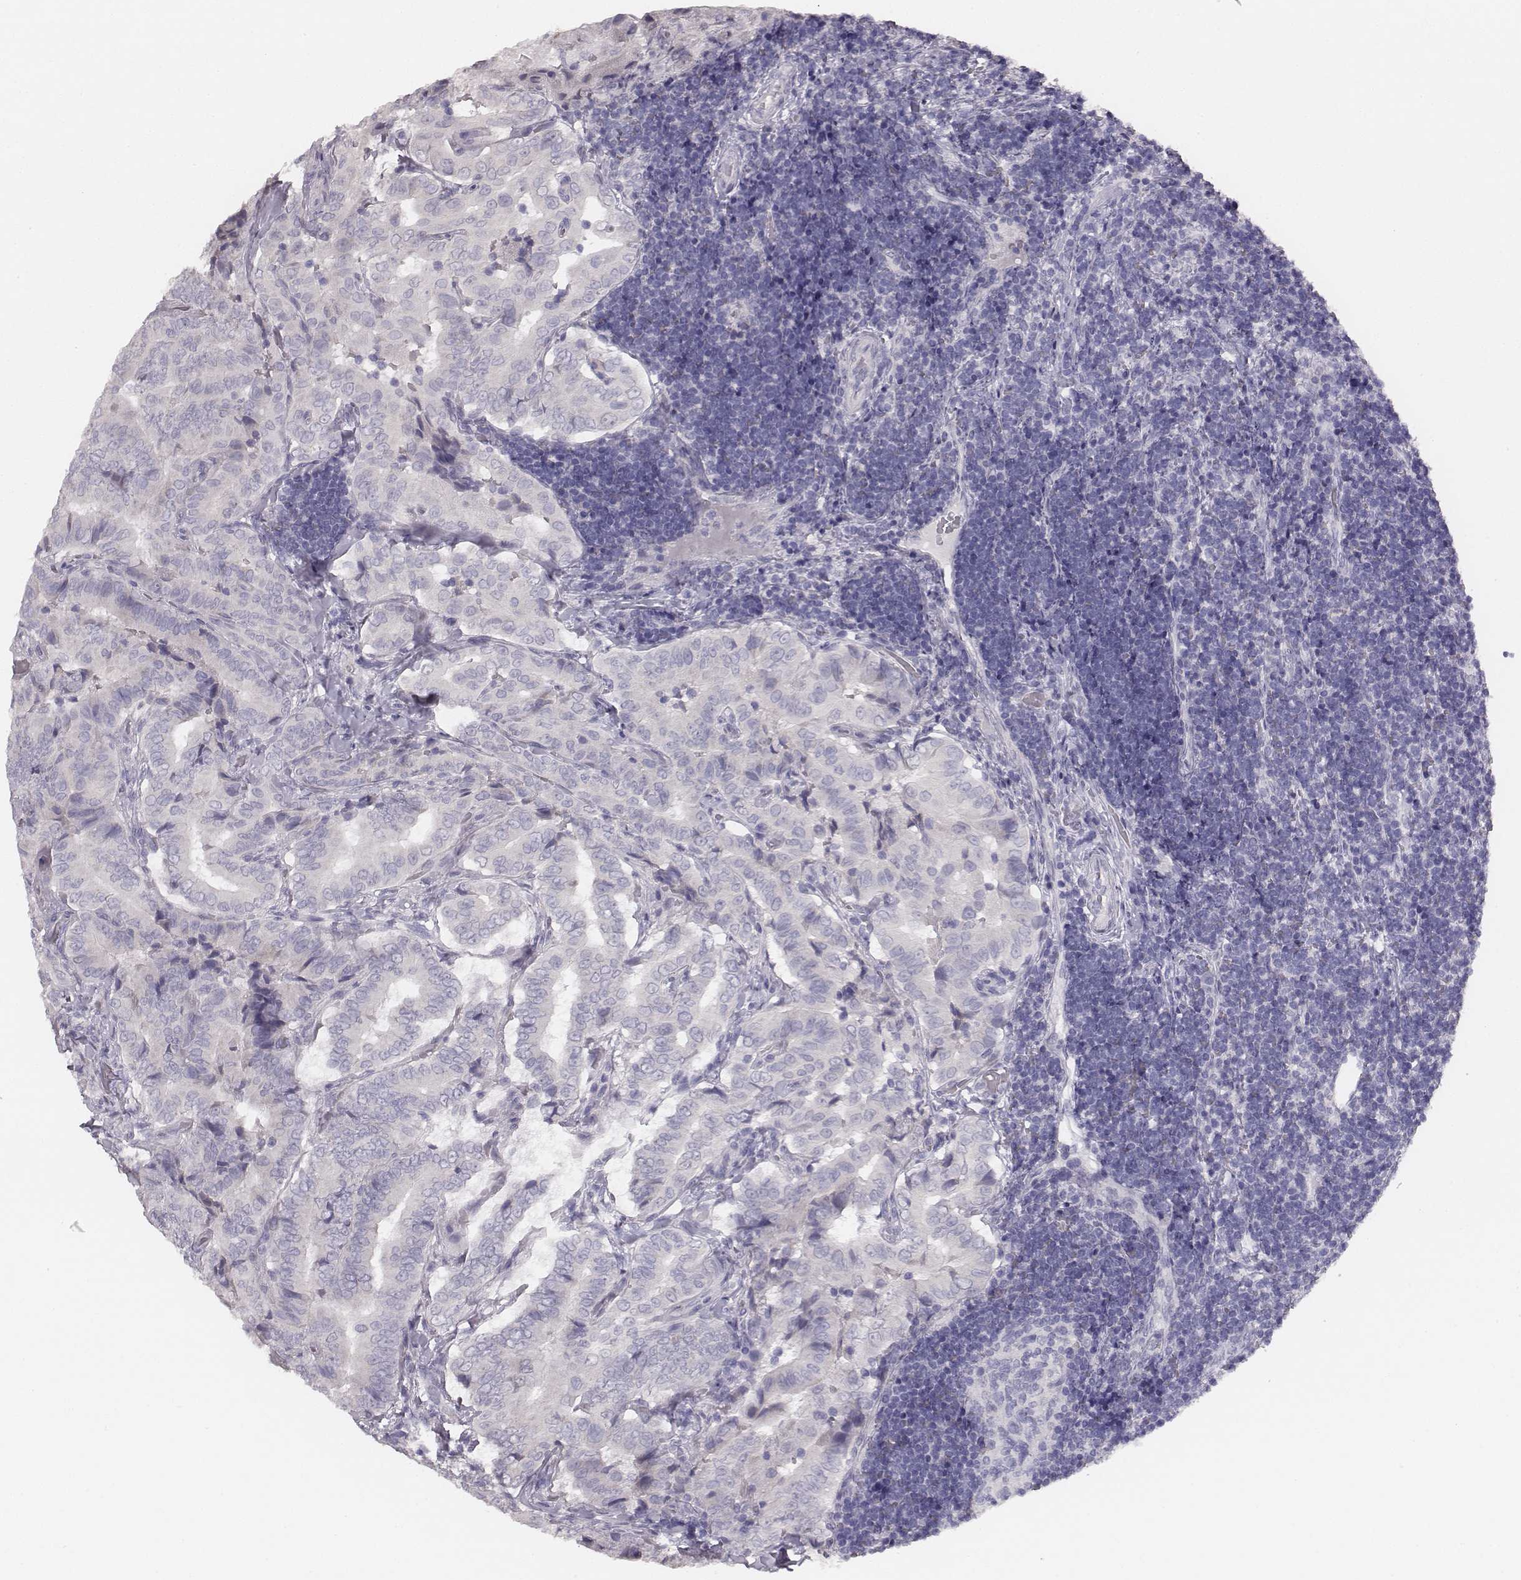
{"staining": {"intensity": "negative", "quantity": "none", "location": "none"}, "tissue": "thyroid cancer", "cell_type": "Tumor cells", "image_type": "cancer", "snomed": [{"axis": "morphology", "description": "Papillary adenocarcinoma, NOS"}, {"axis": "topography", "description": "Thyroid gland"}], "caption": "Immunohistochemistry (IHC) micrograph of thyroid papillary adenocarcinoma stained for a protein (brown), which exhibits no positivity in tumor cells.", "gene": "MYH6", "patient": {"sex": "male", "age": 61}}